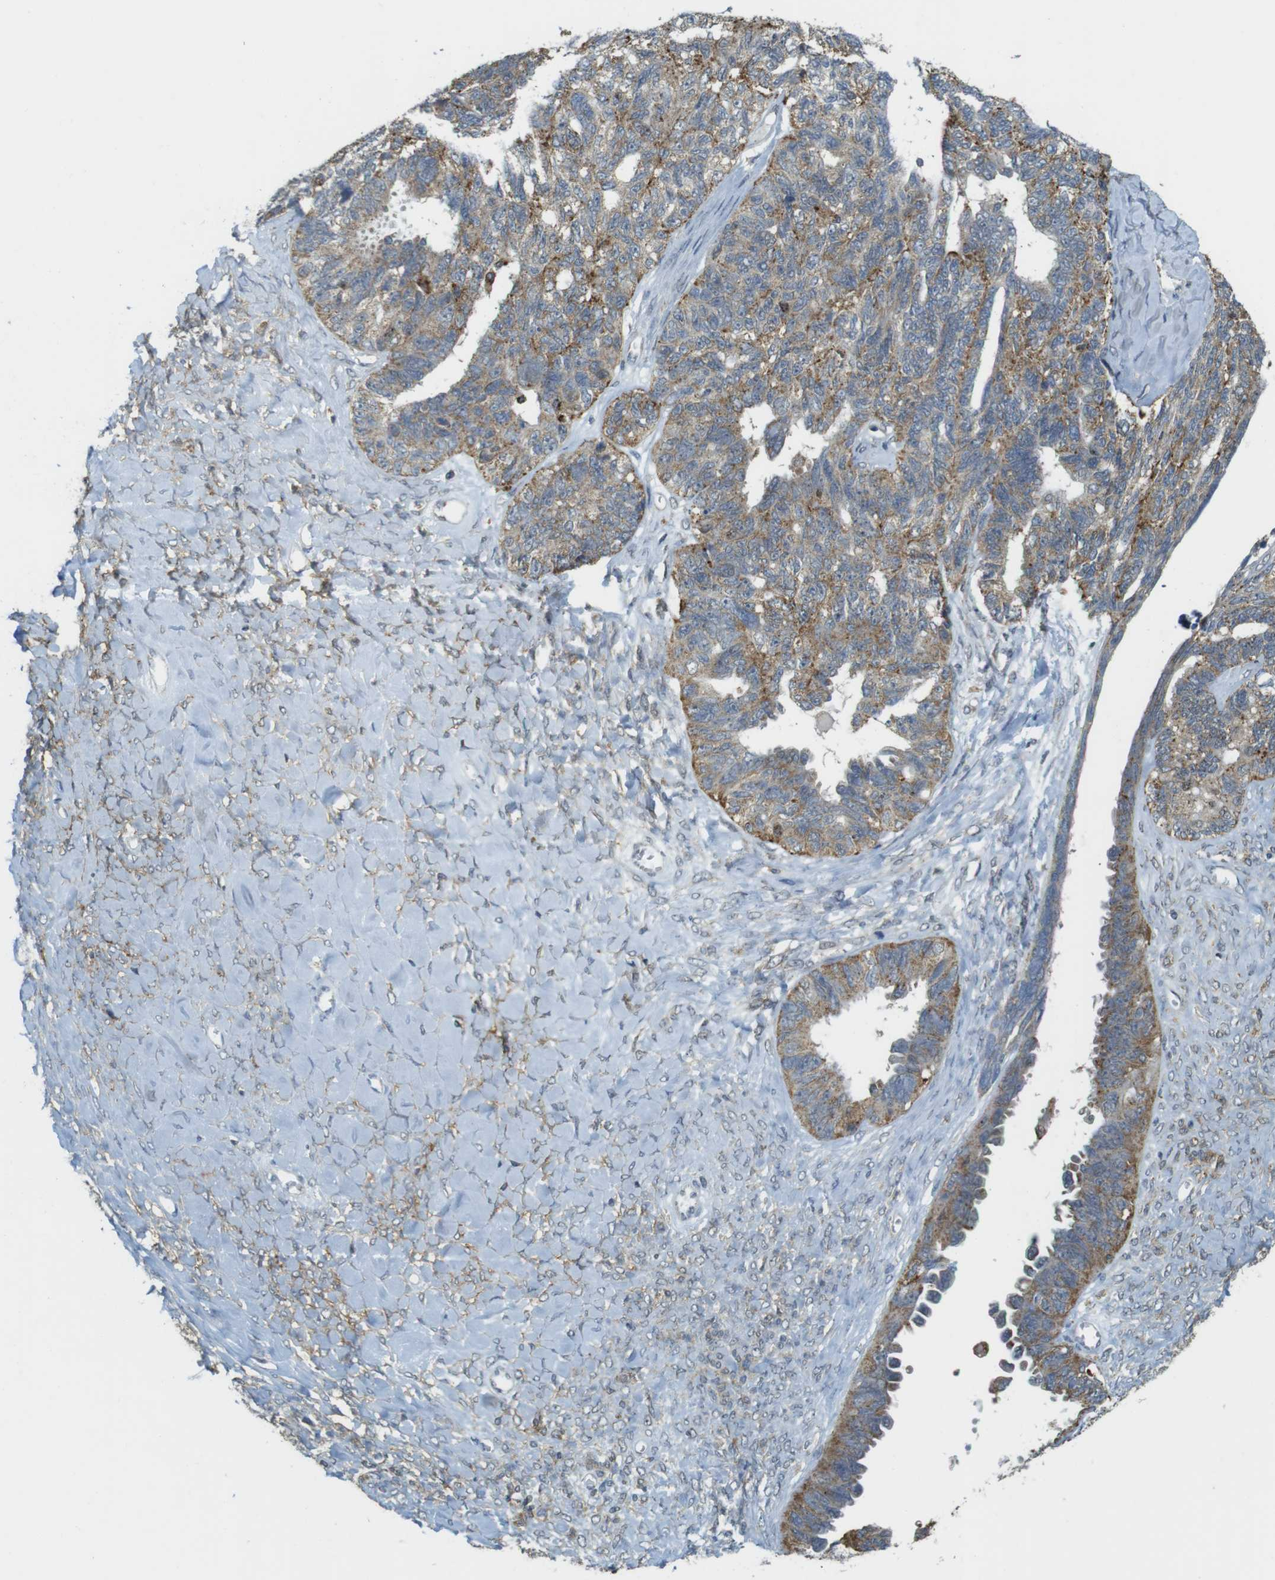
{"staining": {"intensity": "moderate", "quantity": ">75%", "location": "cytoplasmic/membranous"}, "tissue": "ovarian cancer", "cell_type": "Tumor cells", "image_type": "cancer", "snomed": [{"axis": "morphology", "description": "Cystadenocarcinoma, serous, NOS"}, {"axis": "topography", "description": "Ovary"}], "caption": "About >75% of tumor cells in serous cystadenocarcinoma (ovarian) reveal moderate cytoplasmic/membranous protein positivity as visualized by brown immunohistochemical staining.", "gene": "BRI3BP", "patient": {"sex": "female", "age": 79}}